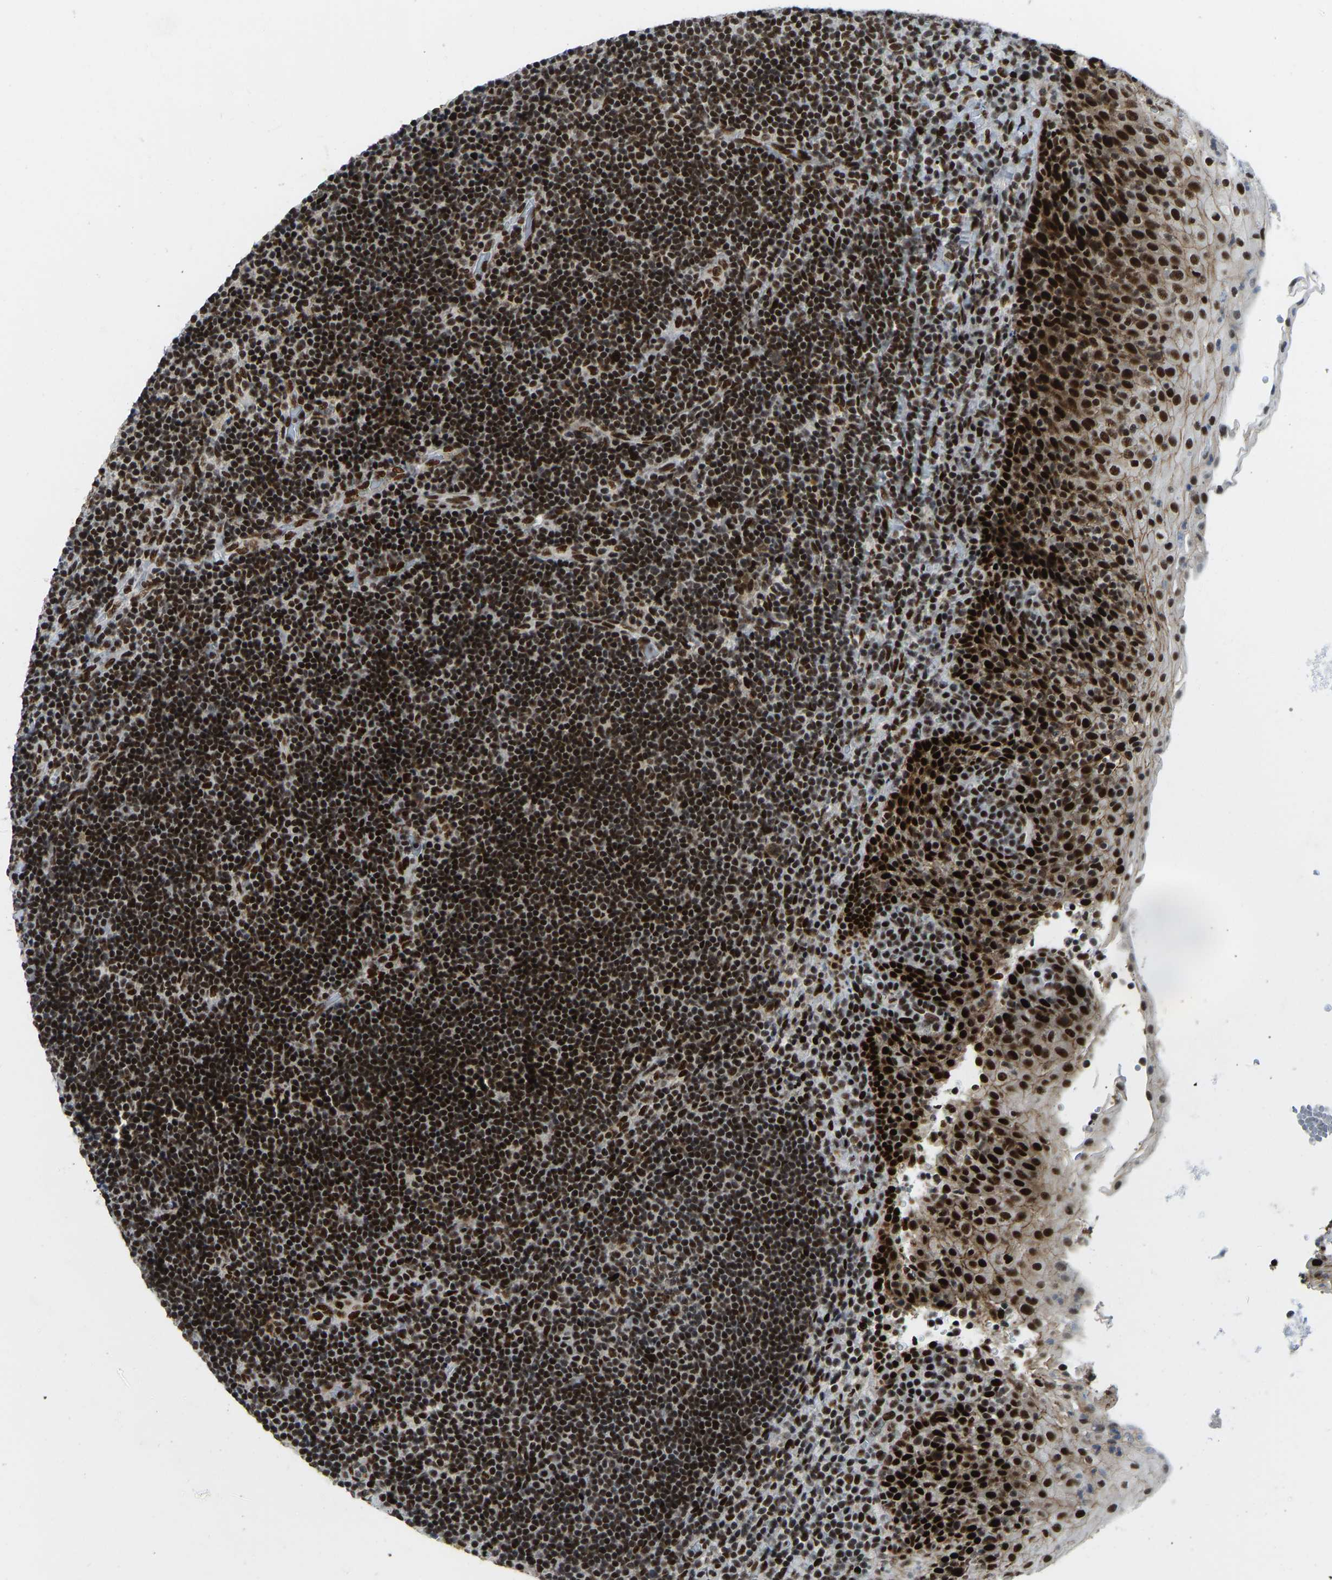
{"staining": {"intensity": "strong", "quantity": ">75%", "location": "nuclear"}, "tissue": "lymphoma", "cell_type": "Tumor cells", "image_type": "cancer", "snomed": [{"axis": "morphology", "description": "Malignant lymphoma, non-Hodgkin's type, High grade"}, {"axis": "topography", "description": "Tonsil"}], "caption": "IHC photomicrograph of human lymphoma stained for a protein (brown), which exhibits high levels of strong nuclear positivity in about >75% of tumor cells.", "gene": "FOXK1", "patient": {"sex": "female", "age": 36}}